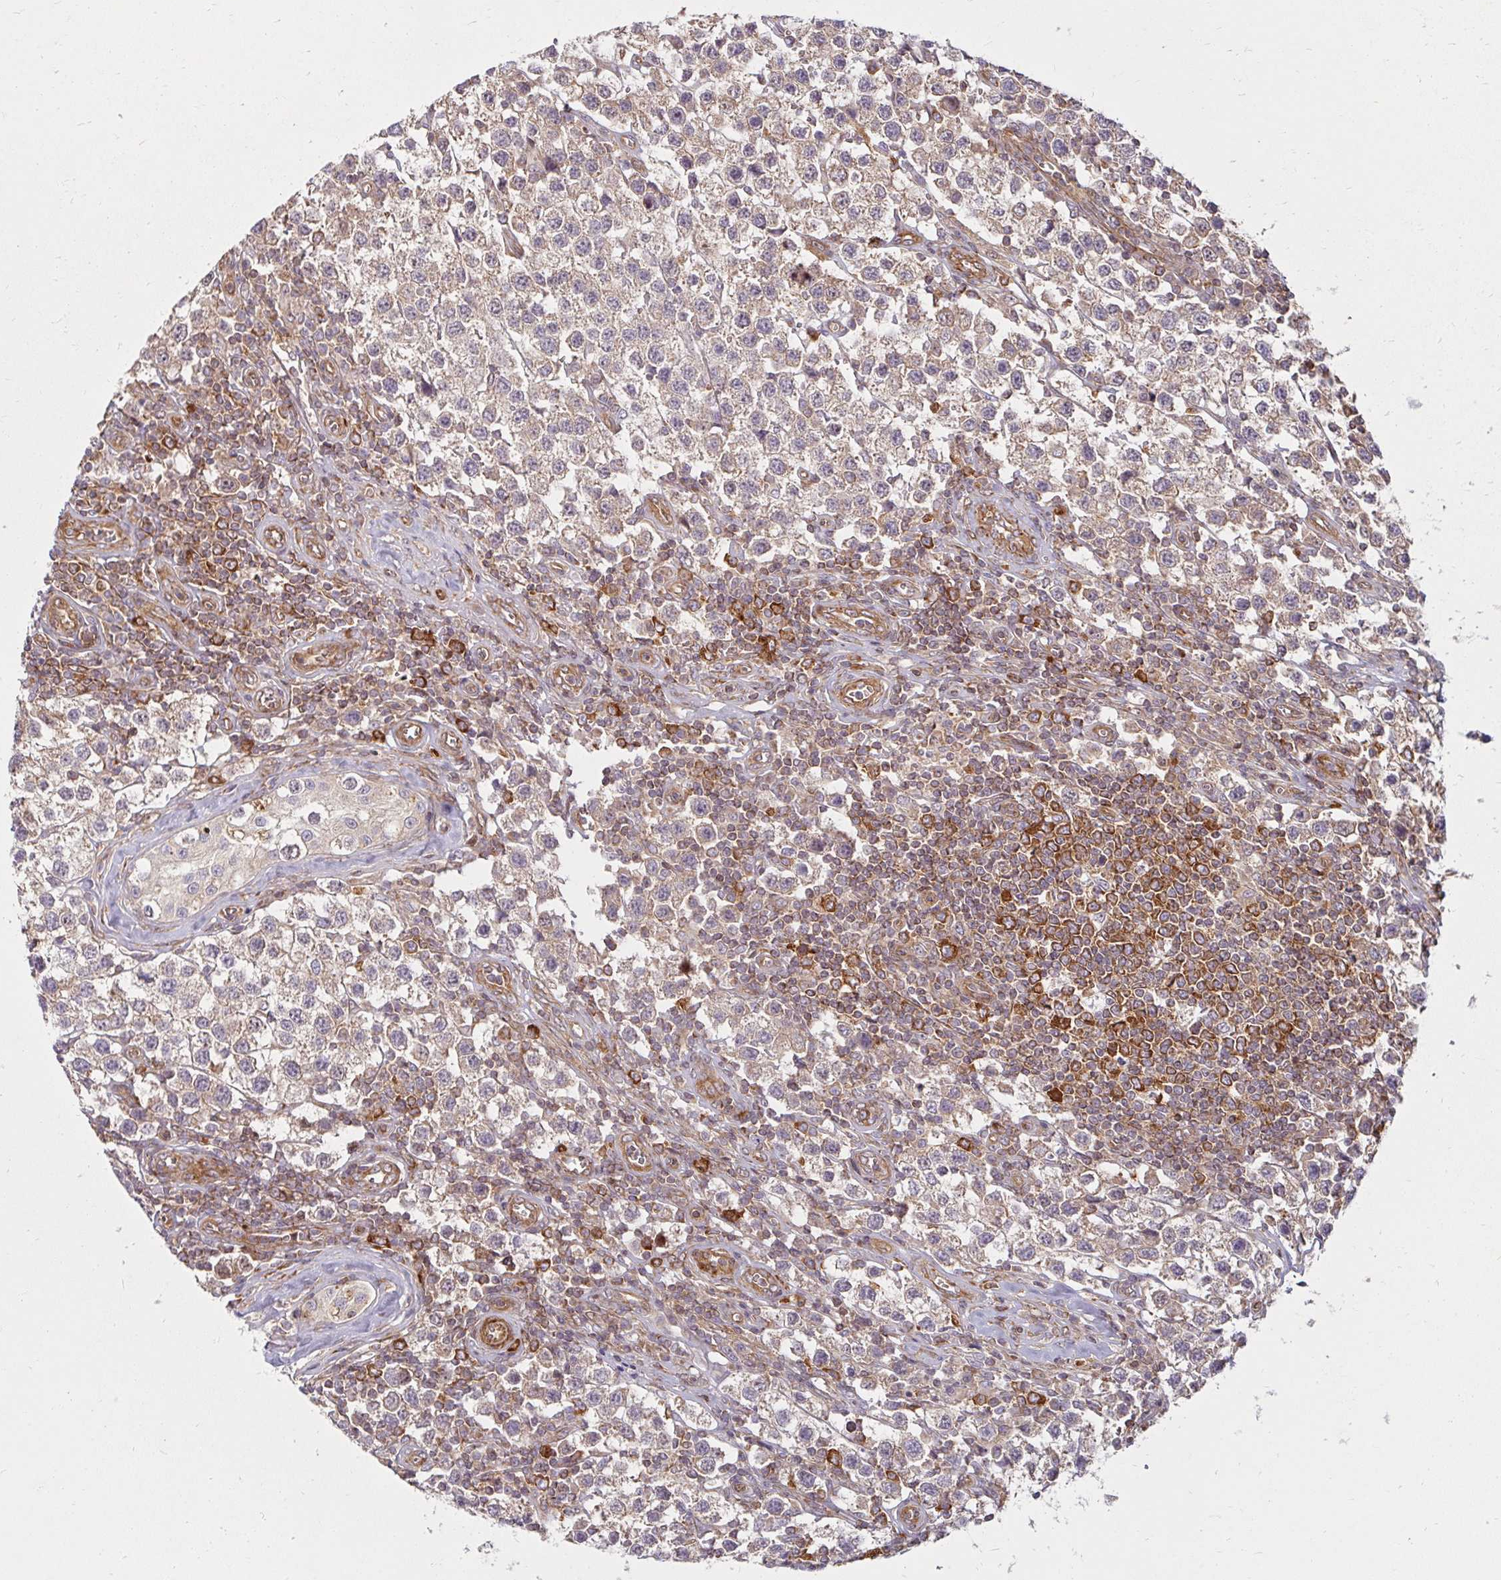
{"staining": {"intensity": "weak", "quantity": "<25%", "location": "cytoplasmic/membranous"}, "tissue": "testis cancer", "cell_type": "Tumor cells", "image_type": "cancer", "snomed": [{"axis": "morphology", "description": "Seminoma, NOS"}, {"axis": "topography", "description": "Testis"}], "caption": "Tumor cells are negative for protein expression in human testis seminoma.", "gene": "BTF3", "patient": {"sex": "male", "age": 34}}